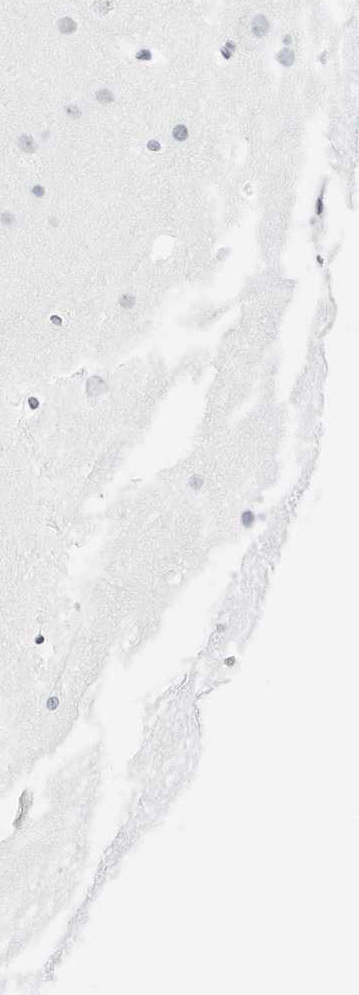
{"staining": {"intensity": "negative", "quantity": "none", "location": "none"}, "tissue": "cerebral cortex", "cell_type": "Endothelial cells", "image_type": "normal", "snomed": [{"axis": "morphology", "description": "Normal tissue, NOS"}, {"axis": "topography", "description": "Cerebral cortex"}], "caption": "This is an IHC photomicrograph of unremarkable cerebral cortex. There is no positivity in endothelial cells.", "gene": "CD22", "patient": {"sex": "male", "age": 57}}